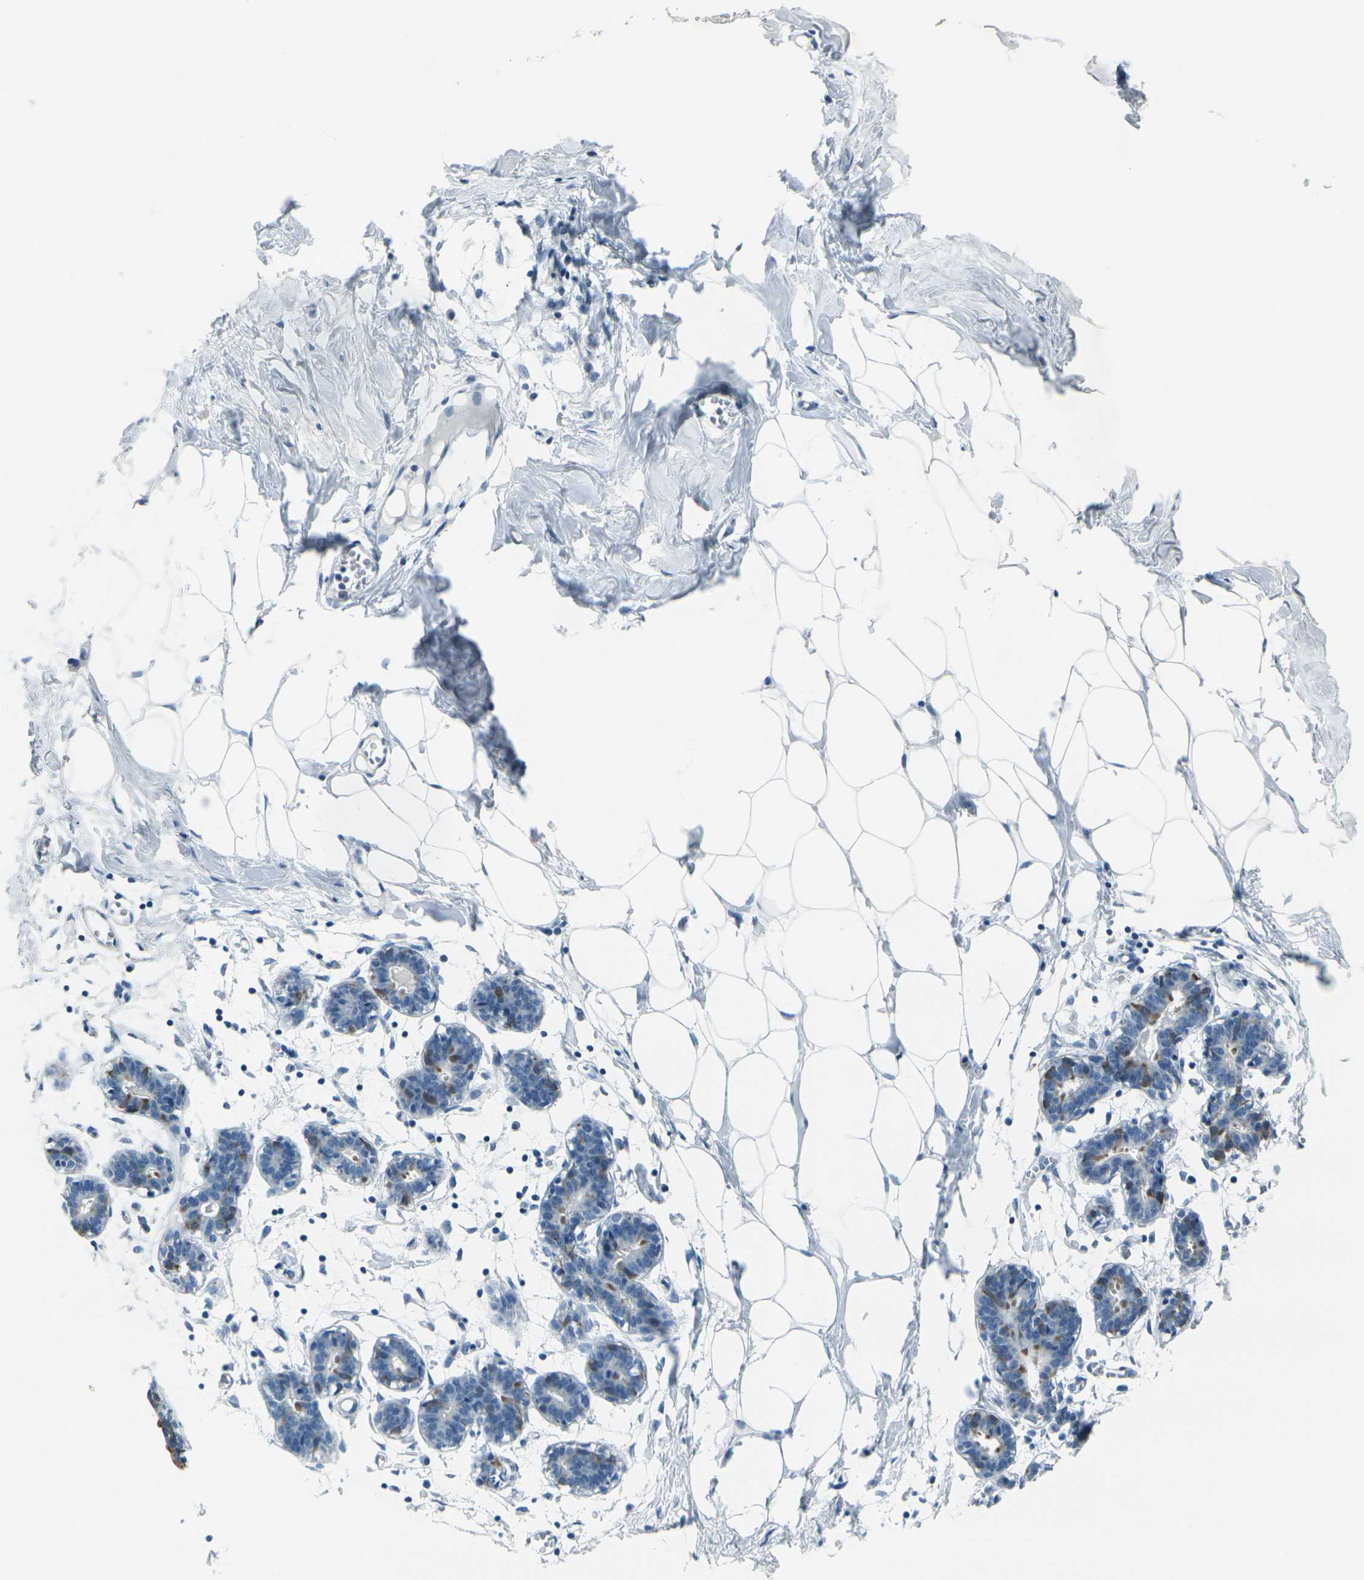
{"staining": {"intensity": "negative", "quantity": "none", "location": "none"}, "tissue": "breast", "cell_type": "Adipocytes", "image_type": "normal", "snomed": [{"axis": "morphology", "description": "Normal tissue, NOS"}, {"axis": "topography", "description": "Breast"}], "caption": "Breast stained for a protein using immunohistochemistry (IHC) demonstrates no expression adipocytes.", "gene": "ANKRD46", "patient": {"sex": "female", "age": 27}}